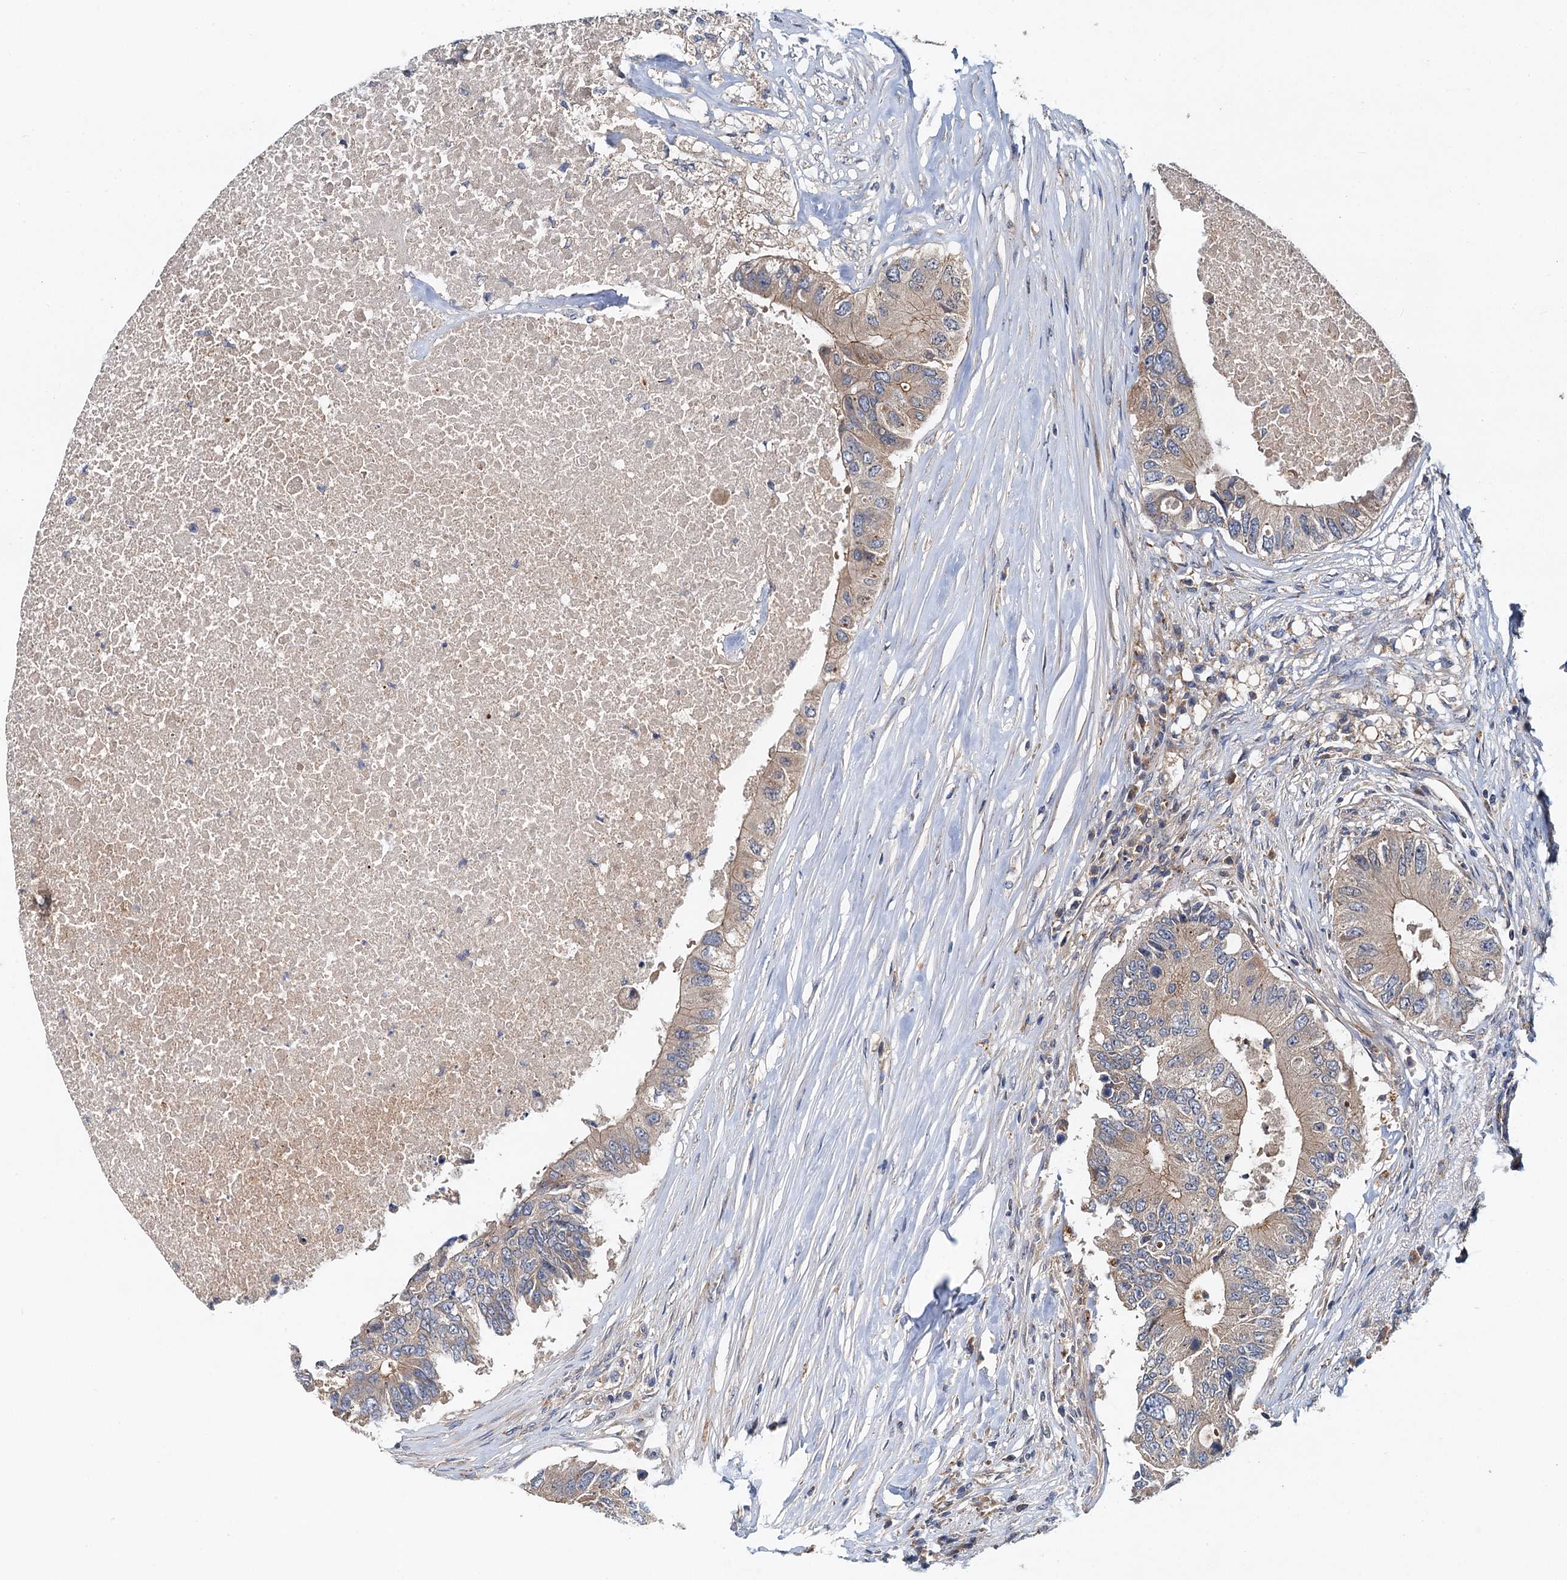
{"staining": {"intensity": "weak", "quantity": "25%-75%", "location": "cytoplasmic/membranous"}, "tissue": "colorectal cancer", "cell_type": "Tumor cells", "image_type": "cancer", "snomed": [{"axis": "morphology", "description": "Adenocarcinoma, NOS"}, {"axis": "topography", "description": "Colon"}], "caption": "Immunohistochemistry of colorectal adenocarcinoma reveals low levels of weak cytoplasmic/membranous staining in about 25%-75% of tumor cells.", "gene": "EFL1", "patient": {"sex": "male", "age": 71}}